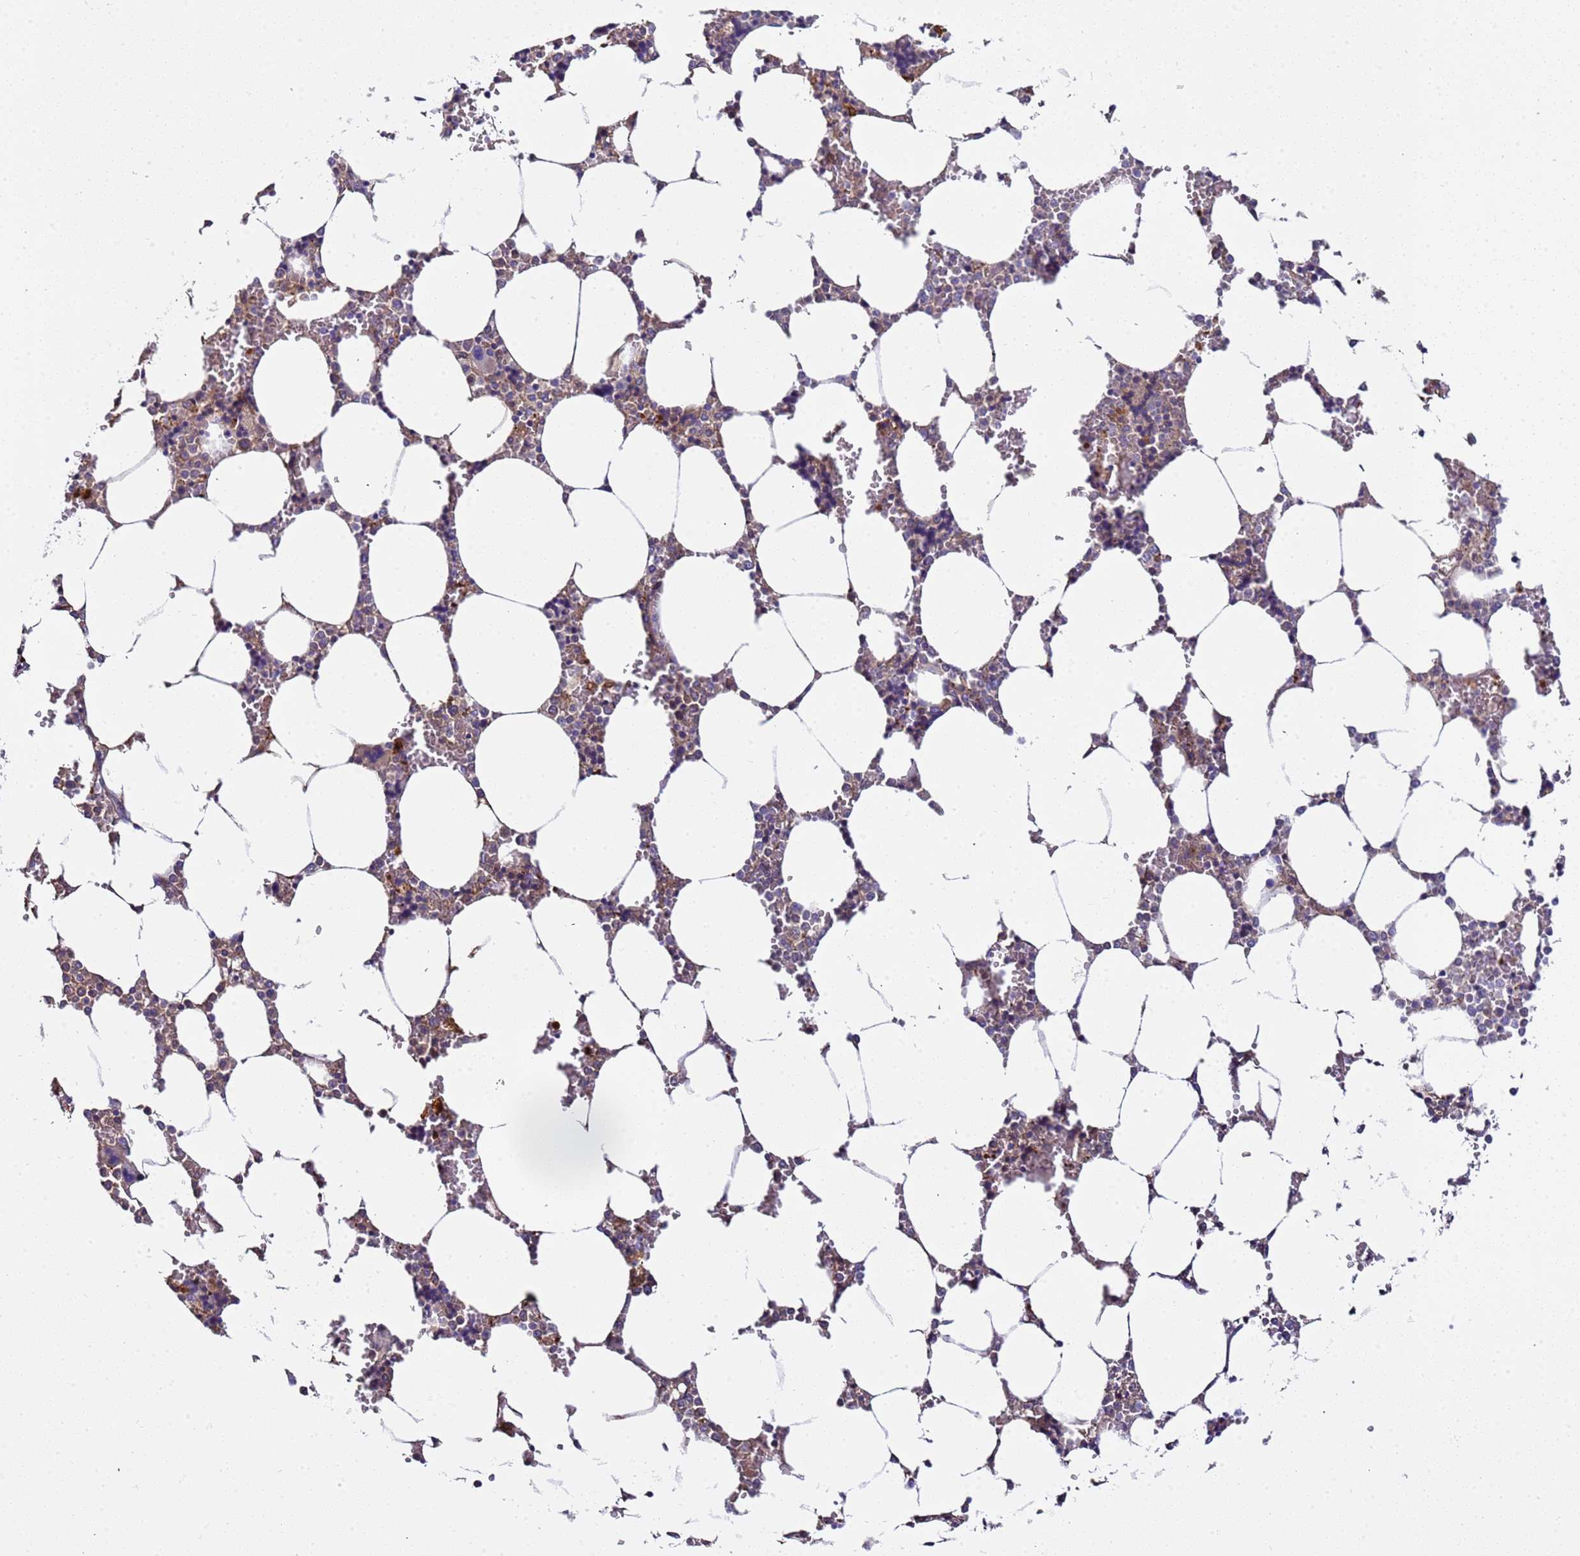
{"staining": {"intensity": "moderate", "quantity": "<25%", "location": "cytoplasmic/membranous"}, "tissue": "bone marrow", "cell_type": "Hematopoietic cells", "image_type": "normal", "snomed": [{"axis": "morphology", "description": "Normal tissue, NOS"}, {"axis": "topography", "description": "Bone marrow"}], "caption": "High-power microscopy captured an immunohistochemistry (IHC) image of benign bone marrow, revealing moderate cytoplasmic/membranous expression in about <25% of hematopoietic cells.", "gene": "PAQR7", "patient": {"sex": "male", "age": 64}}